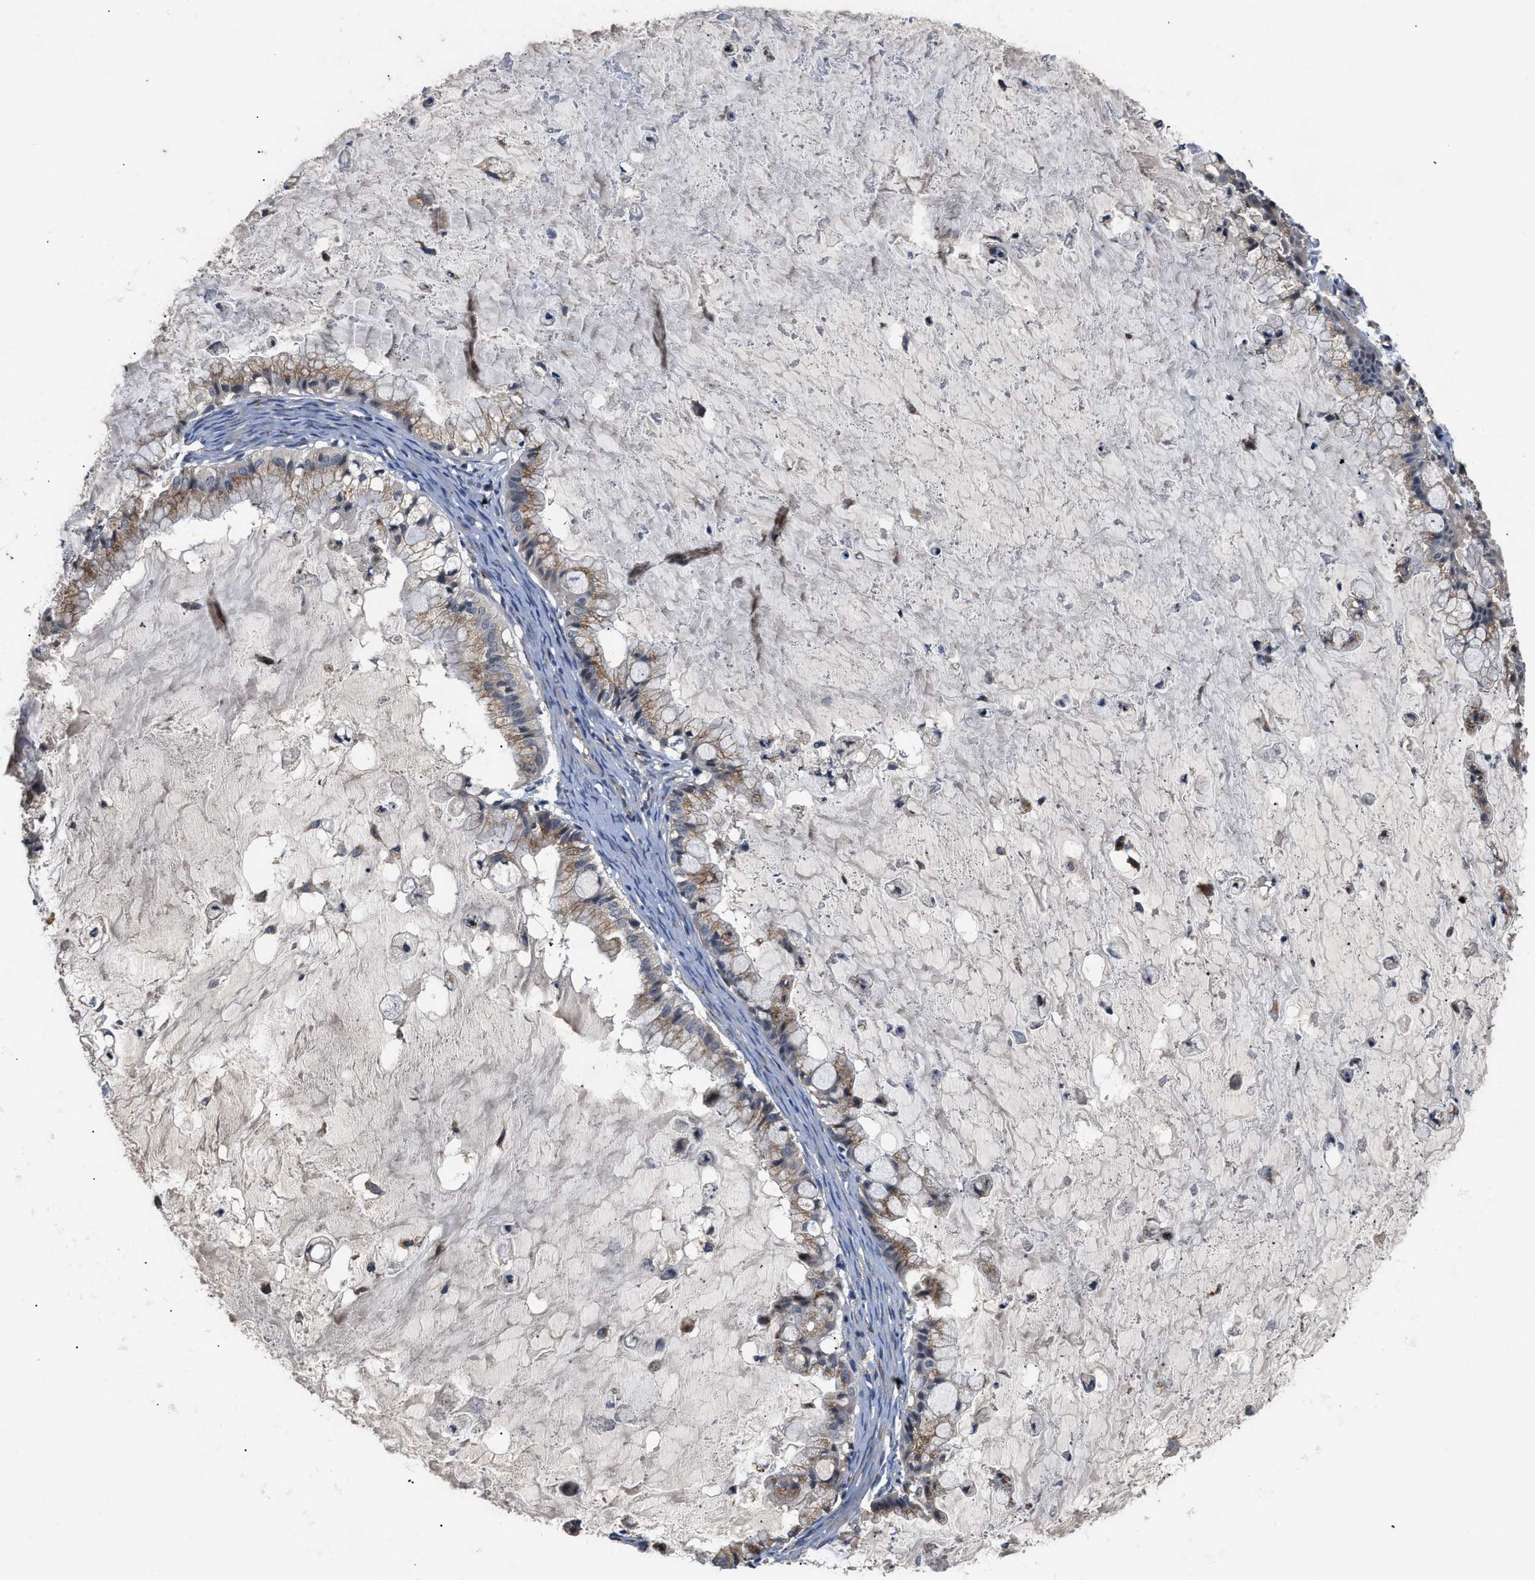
{"staining": {"intensity": "weak", "quantity": ">75%", "location": "cytoplasmic/membranous"}, "tissue": "ovarian cancer", "cell_type": "Tumor cells", "image_type": "cancer", "snomed": [{"axis": "morphology", "description": "Cystadenocarcinoma, mucinous, NOS"}, {"axis": "topography", "description": "Ovary"}], "caption": "Human ovarian mucinous cystadenocarcinoma stained with a protein marker shows weak staining in tumor cells.", "gene": "SIK2", "patient": {"sex": "female", "age": 57}}